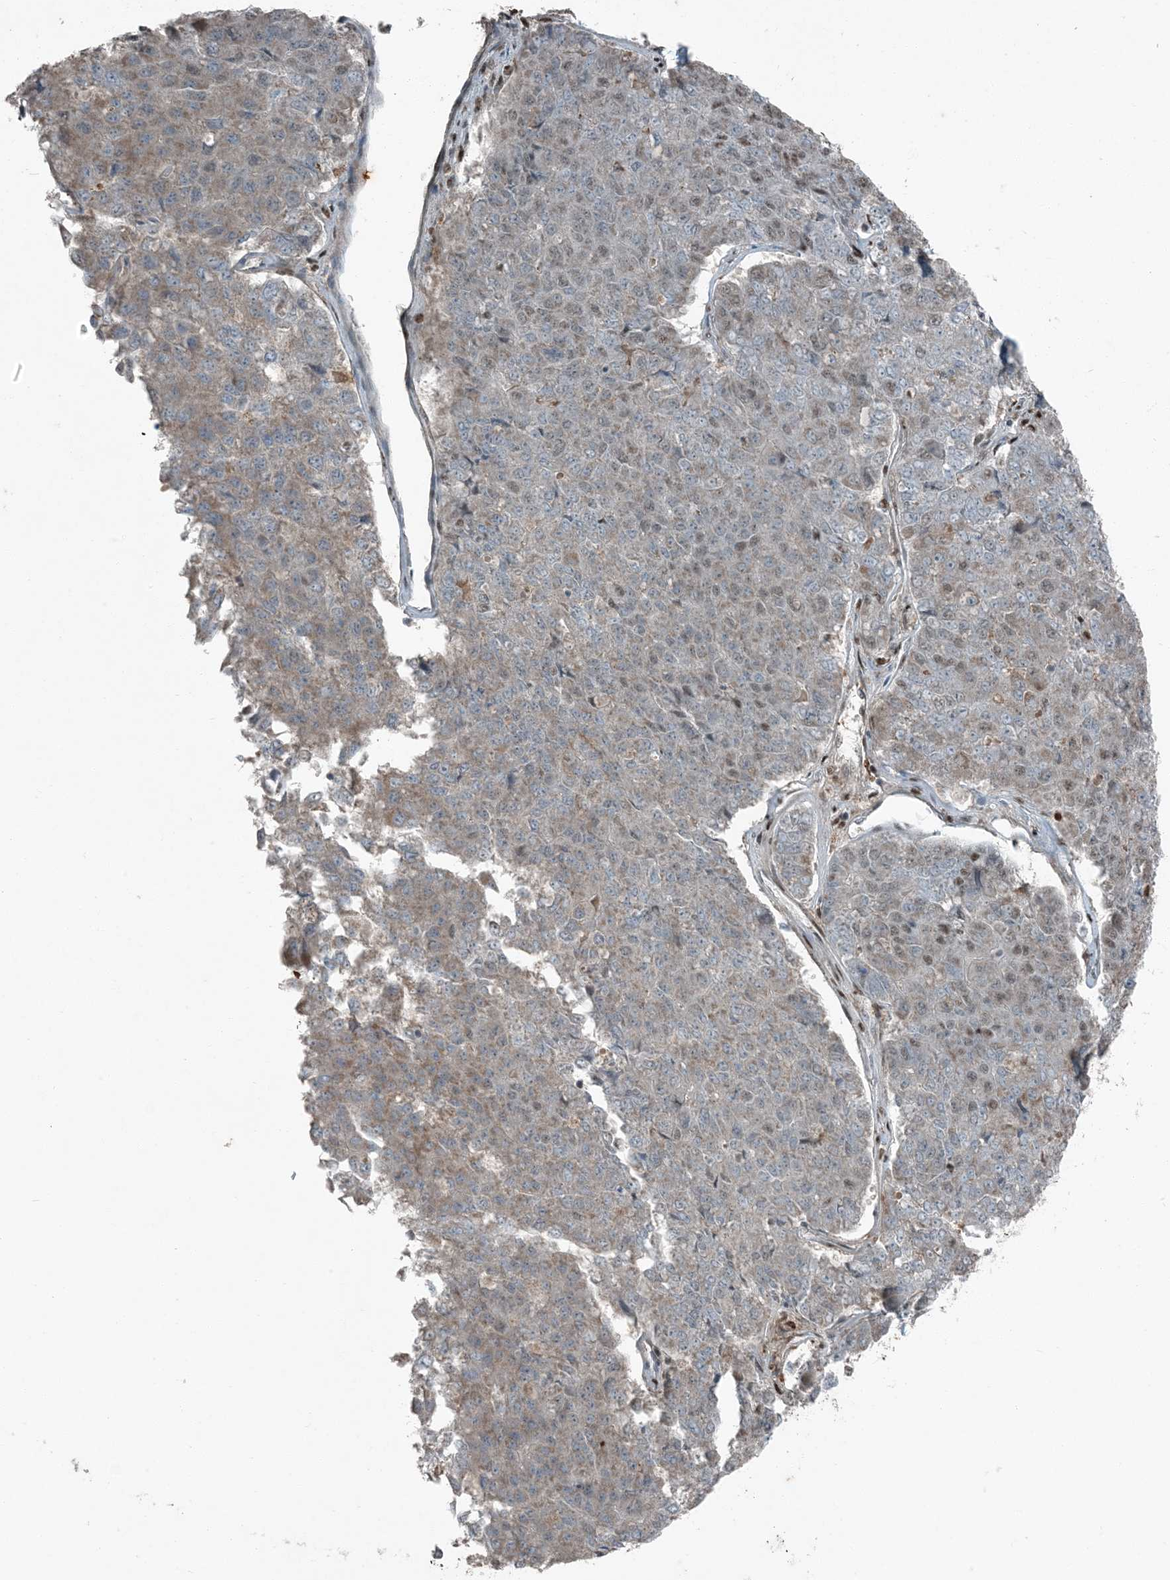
{"staining": {"intensity": "weak", "quantity": "25%-75%", "location": "cytoplasmic/membranous,nuclear"}, "tissue": "pancreatic cancer", "cell_type": "Tumor cells", "image_type": "cancer", "snomed": [{"axis": "morphology", "description": "Adenocarcinoma, NOS"}, {"axis": "topography", "description": "Pancreas"}], "caption": "Pancreatic adenocarcinoma stained for a protein shows weak cytoplasmic/membranous and nuclear positivity in tumor cells.", "gene": "TADA2B", "patient": {"sex": "male", "age": 50}}